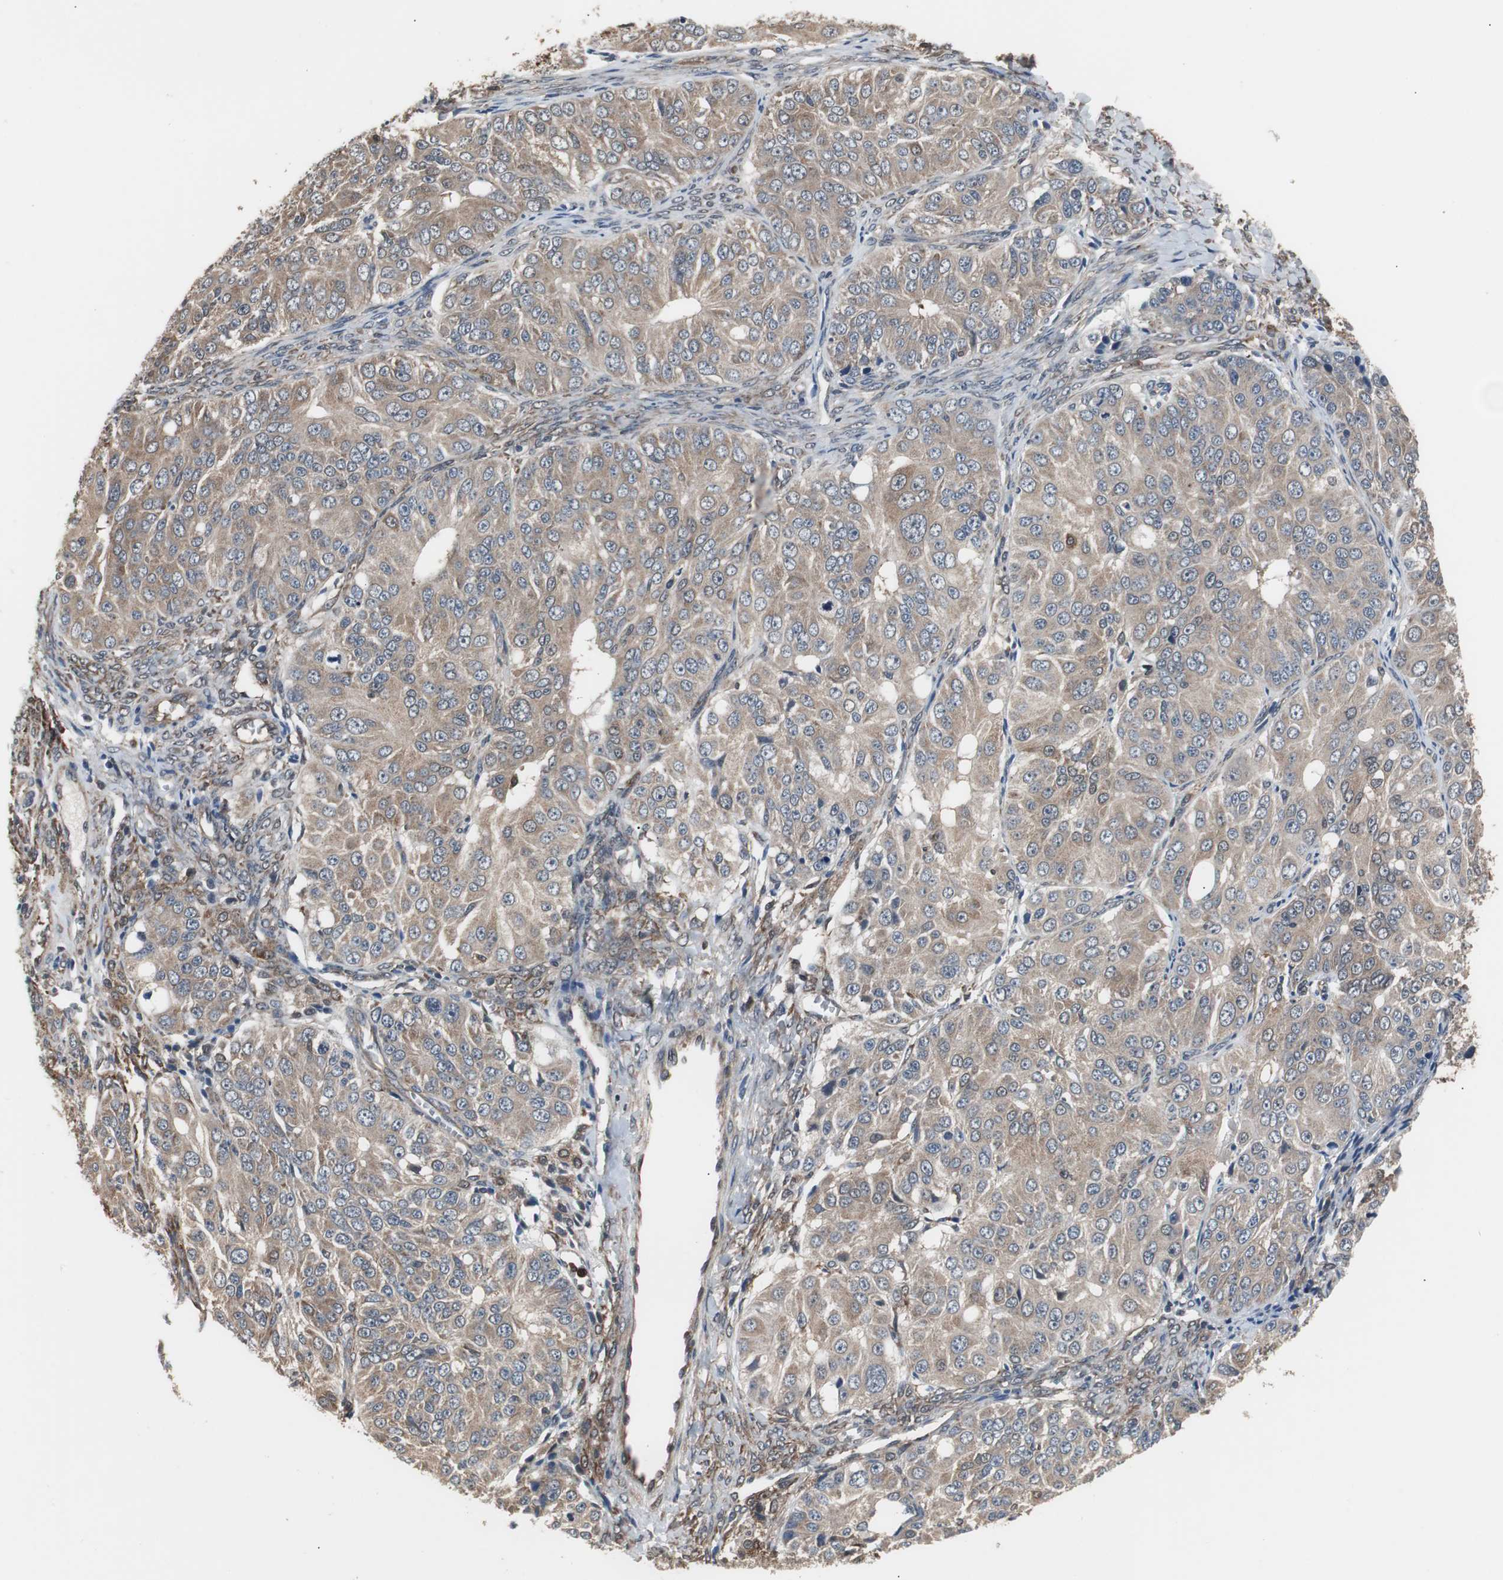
{"staining": {"intensity": "weak", "quantity": ">75%", "location": "cytoplasmic/membranous"}, "tissue": "ovarian cancer", "cell_type": "Tumor cells", "image_type": "cancer", "snomed": [{"axis": "morphology", "description": "Carcinoma, endometroid"}, {"axis": "topography", "description": "Ovary"}], "caption": "Protein expression analysis of ovarian cancer shows weak cytoplasmic/membranous expression in about >75% of tumor cells. Using DAB (brown) and hematoxylin (blue) stains, captured at high magnification using brightfield microscopy.", "gene": "ZSCAN22", "patient": {"sex": "female", "age": 51}}